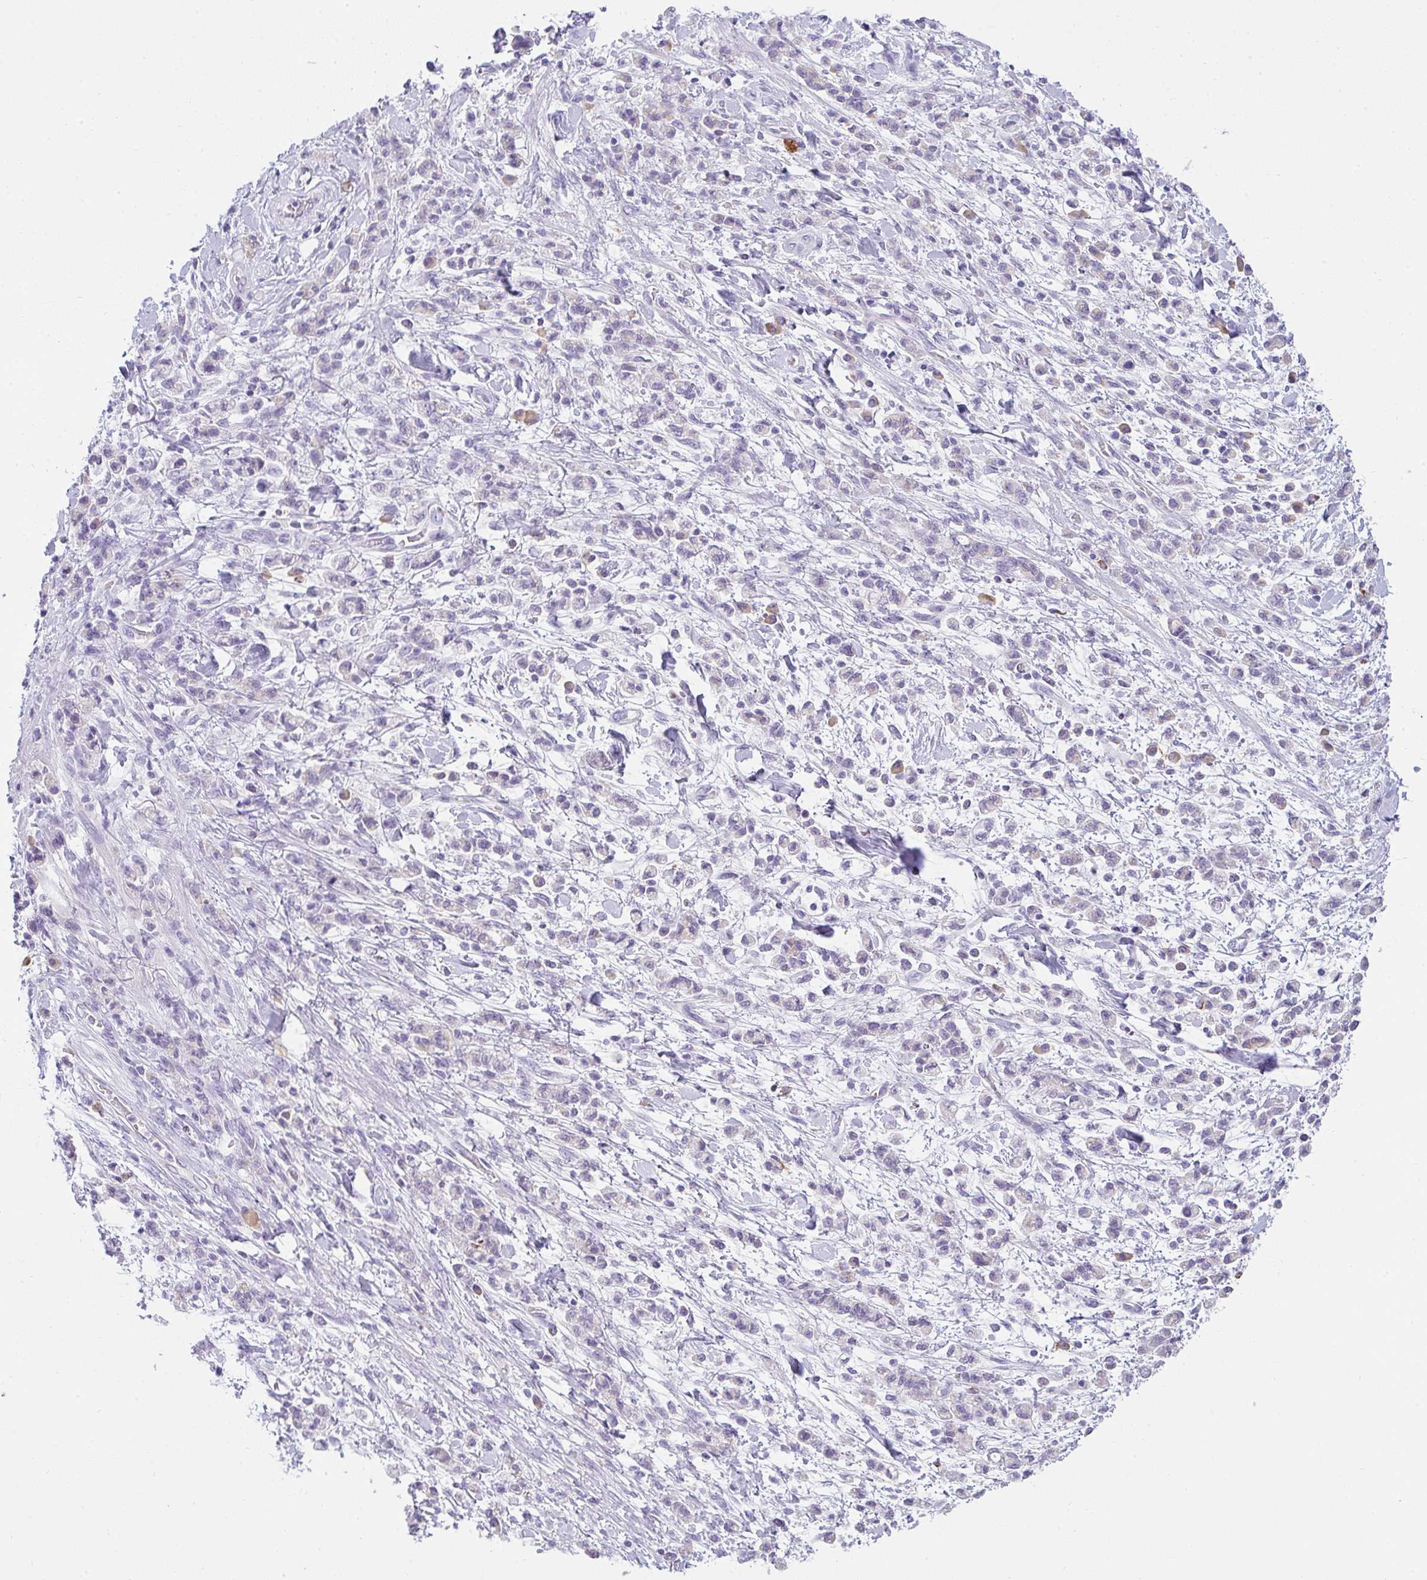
{"staining": {"intensity": "weak", "quantity": "<25%", "location": "cytoplasmic/membranous"}, "tissue": "stomach cancer", "cell_type": "Tumor cells", "image_type": "cancer", "snomed": [{"axis": "morphology", "description": "Adenocarcinoma, NOS"}, {"axis": "topography", "description": "Stomach"}], "caption": "This photomicrograph is of adenocarcinoma (stomach) stained with immunohistochemistry to label a protein in brown with the nuclei are counter-stained blue. There is no expression in tumor cells. The staining is performed using DAB brown chromogen with nuclei counter-stained in using hematoxylin.", "gene": "COX7B", "patient": {"sex": "male", "age": 76}}